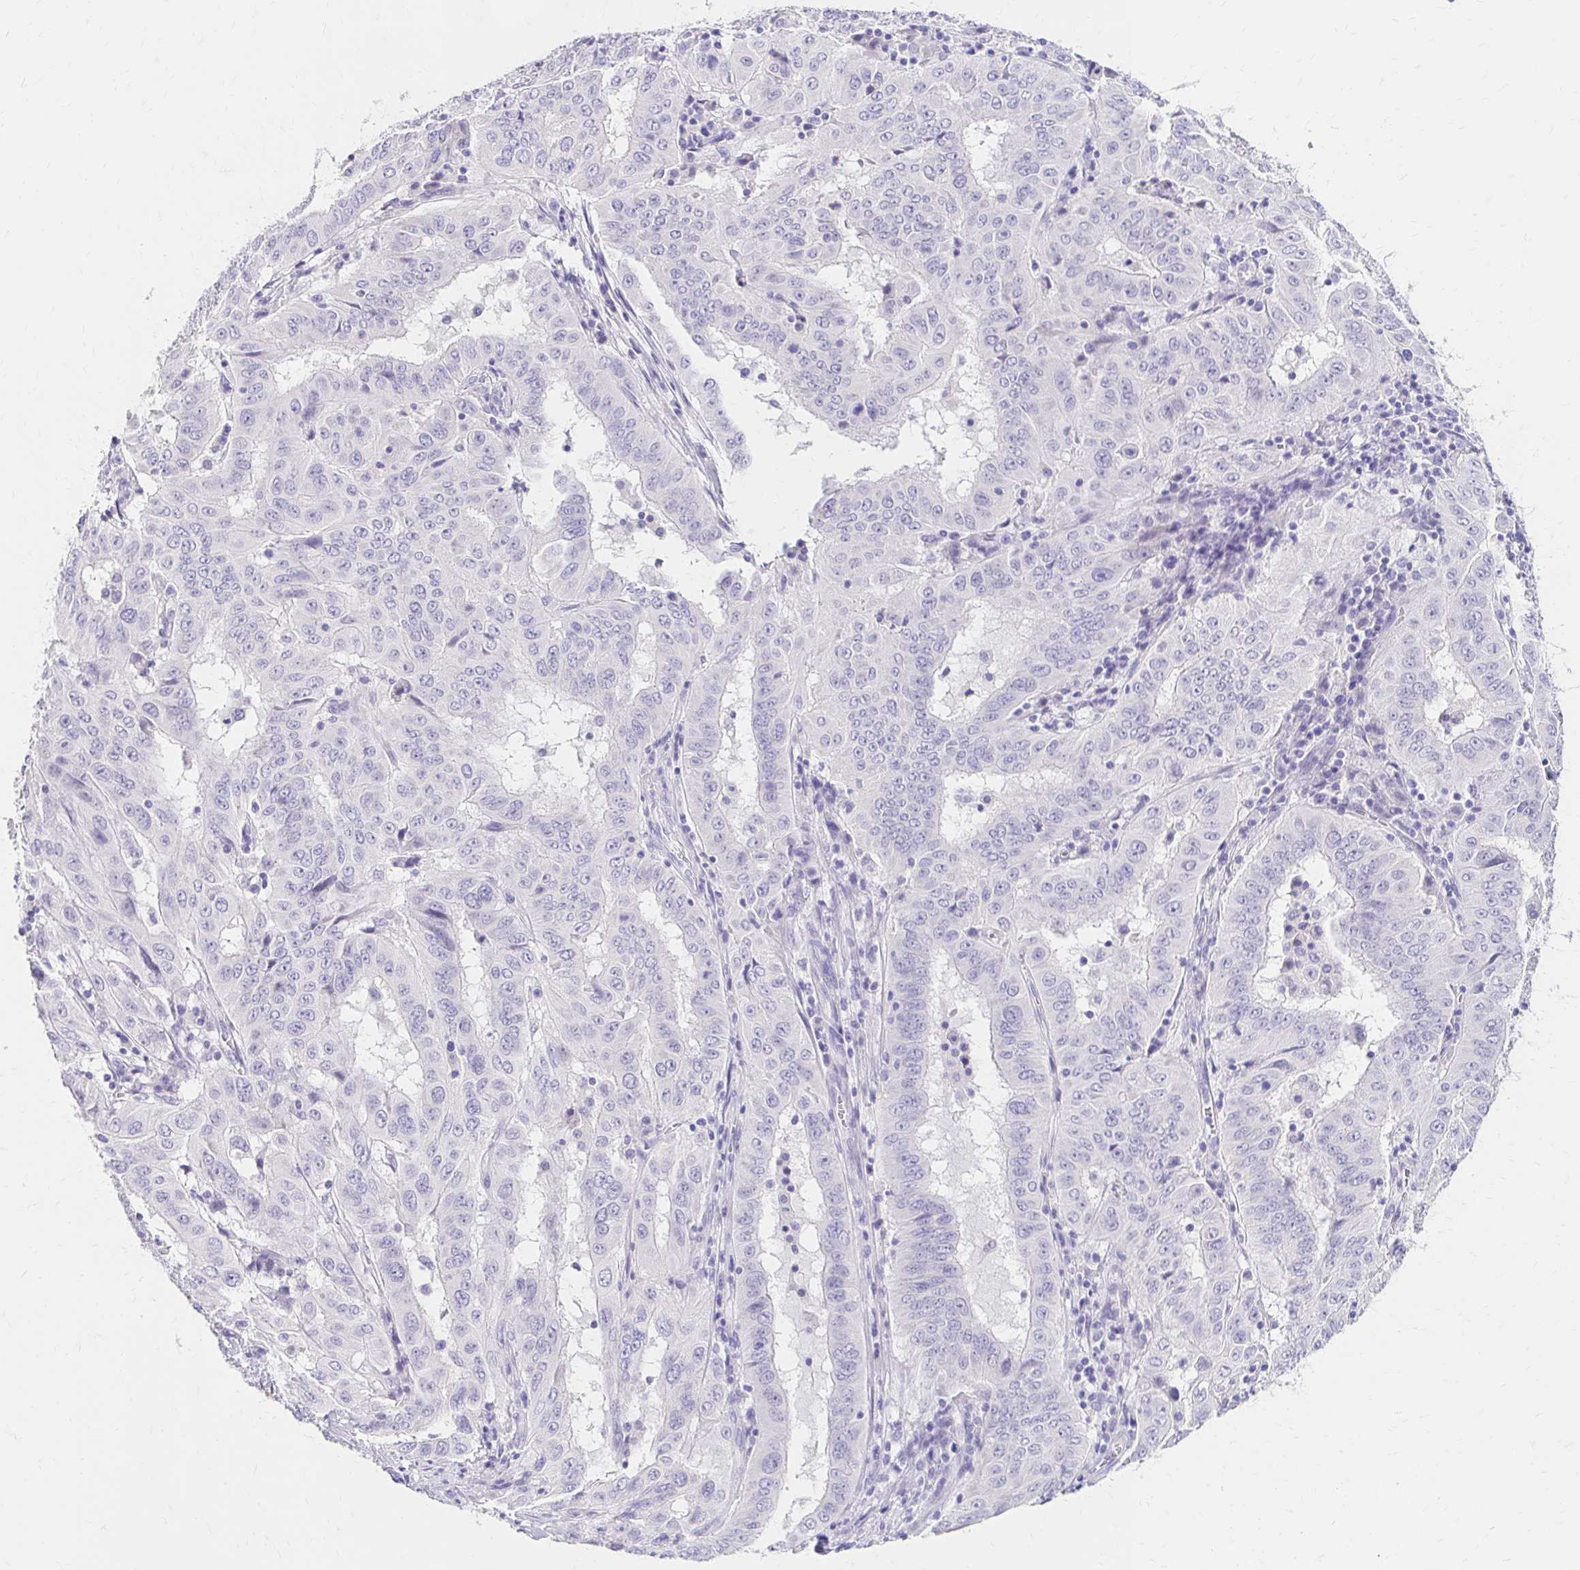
{"staining": {"intensity": "negative", "quantity": "none", "location": "none"}, "tissue": "pancreatic cancer", "cell_type": "Tumor cells", "image_type": "cancer", "snomed": [{"axis": "morphology", "description": "Adenocarcinoma, NOS"}, {"axis": "topography", "description": "Pancreas"}], "caption": "Immunohistochemistry (IHC) micrograph of pancreatic adenocarcinoma stained for a protein (brown), which exhibits no positivity in tumor cells. (Brightfield microscopy of DAB (3,3'-diaminobenzidine) immunohistochemistry (IHC) at high magnification).", "gene": "AZGP1", "patient": {"sex": "male", "age": 63}}